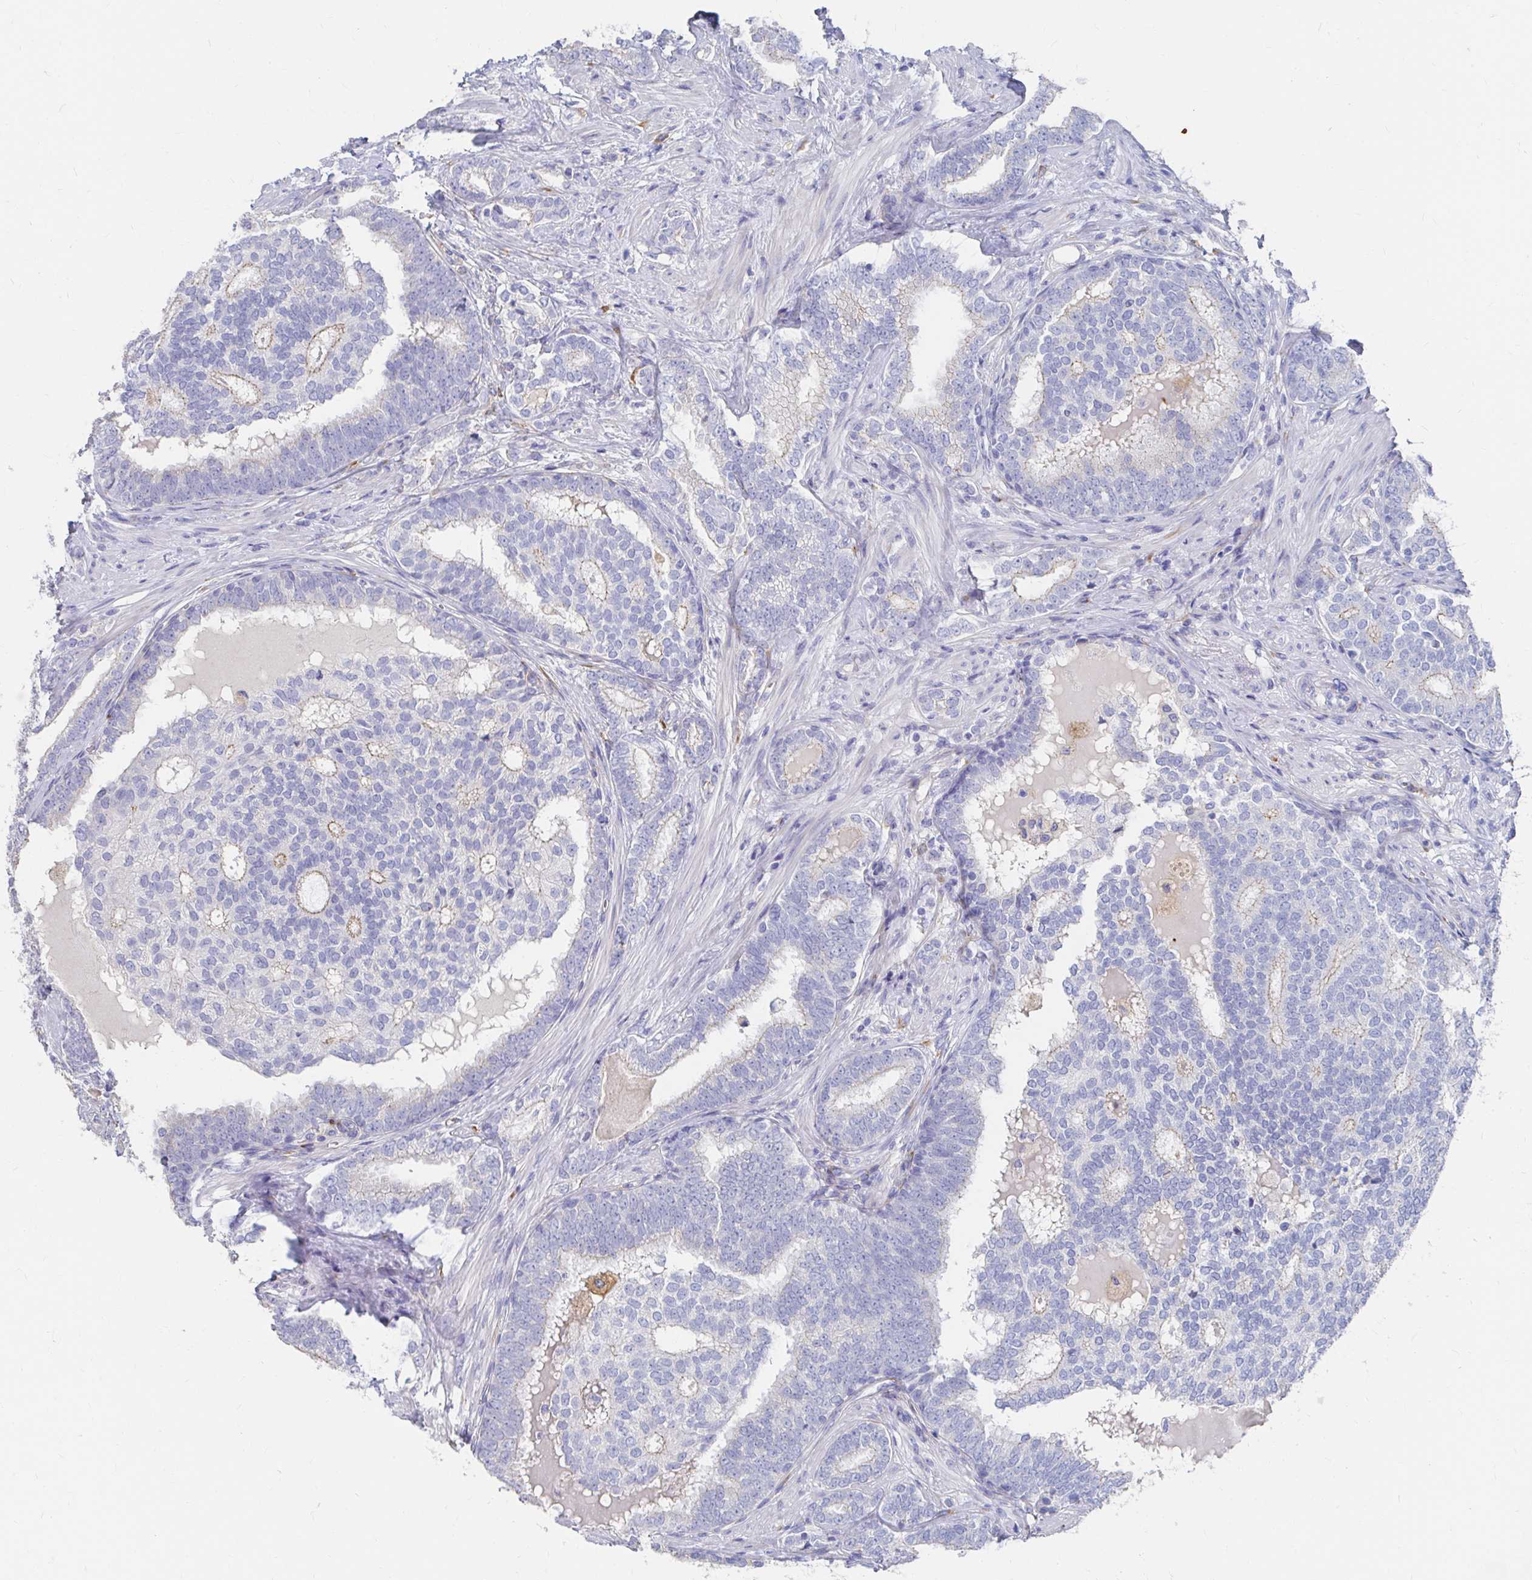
{"staining": {"intensity": "weak", "quantity": "<25%", "location": "cytoplasmic/membranous"}, "tissue": "prostate cancer", "cell_type": "Tumor cells", "image_type": "cancer", "snomed": [{"axis": "morphology", "description": "Adenocarcinoma, High grade"}, {"axis": "topography", "description": "Prostate"}], "caption": "This is an immunohistochemistry image of human prostate cancer (high-grade adenocarcinoma). There is no staining in tumor cells.", "gene": "LAMC3", "patient": {"sex": "male", "age": 72}}